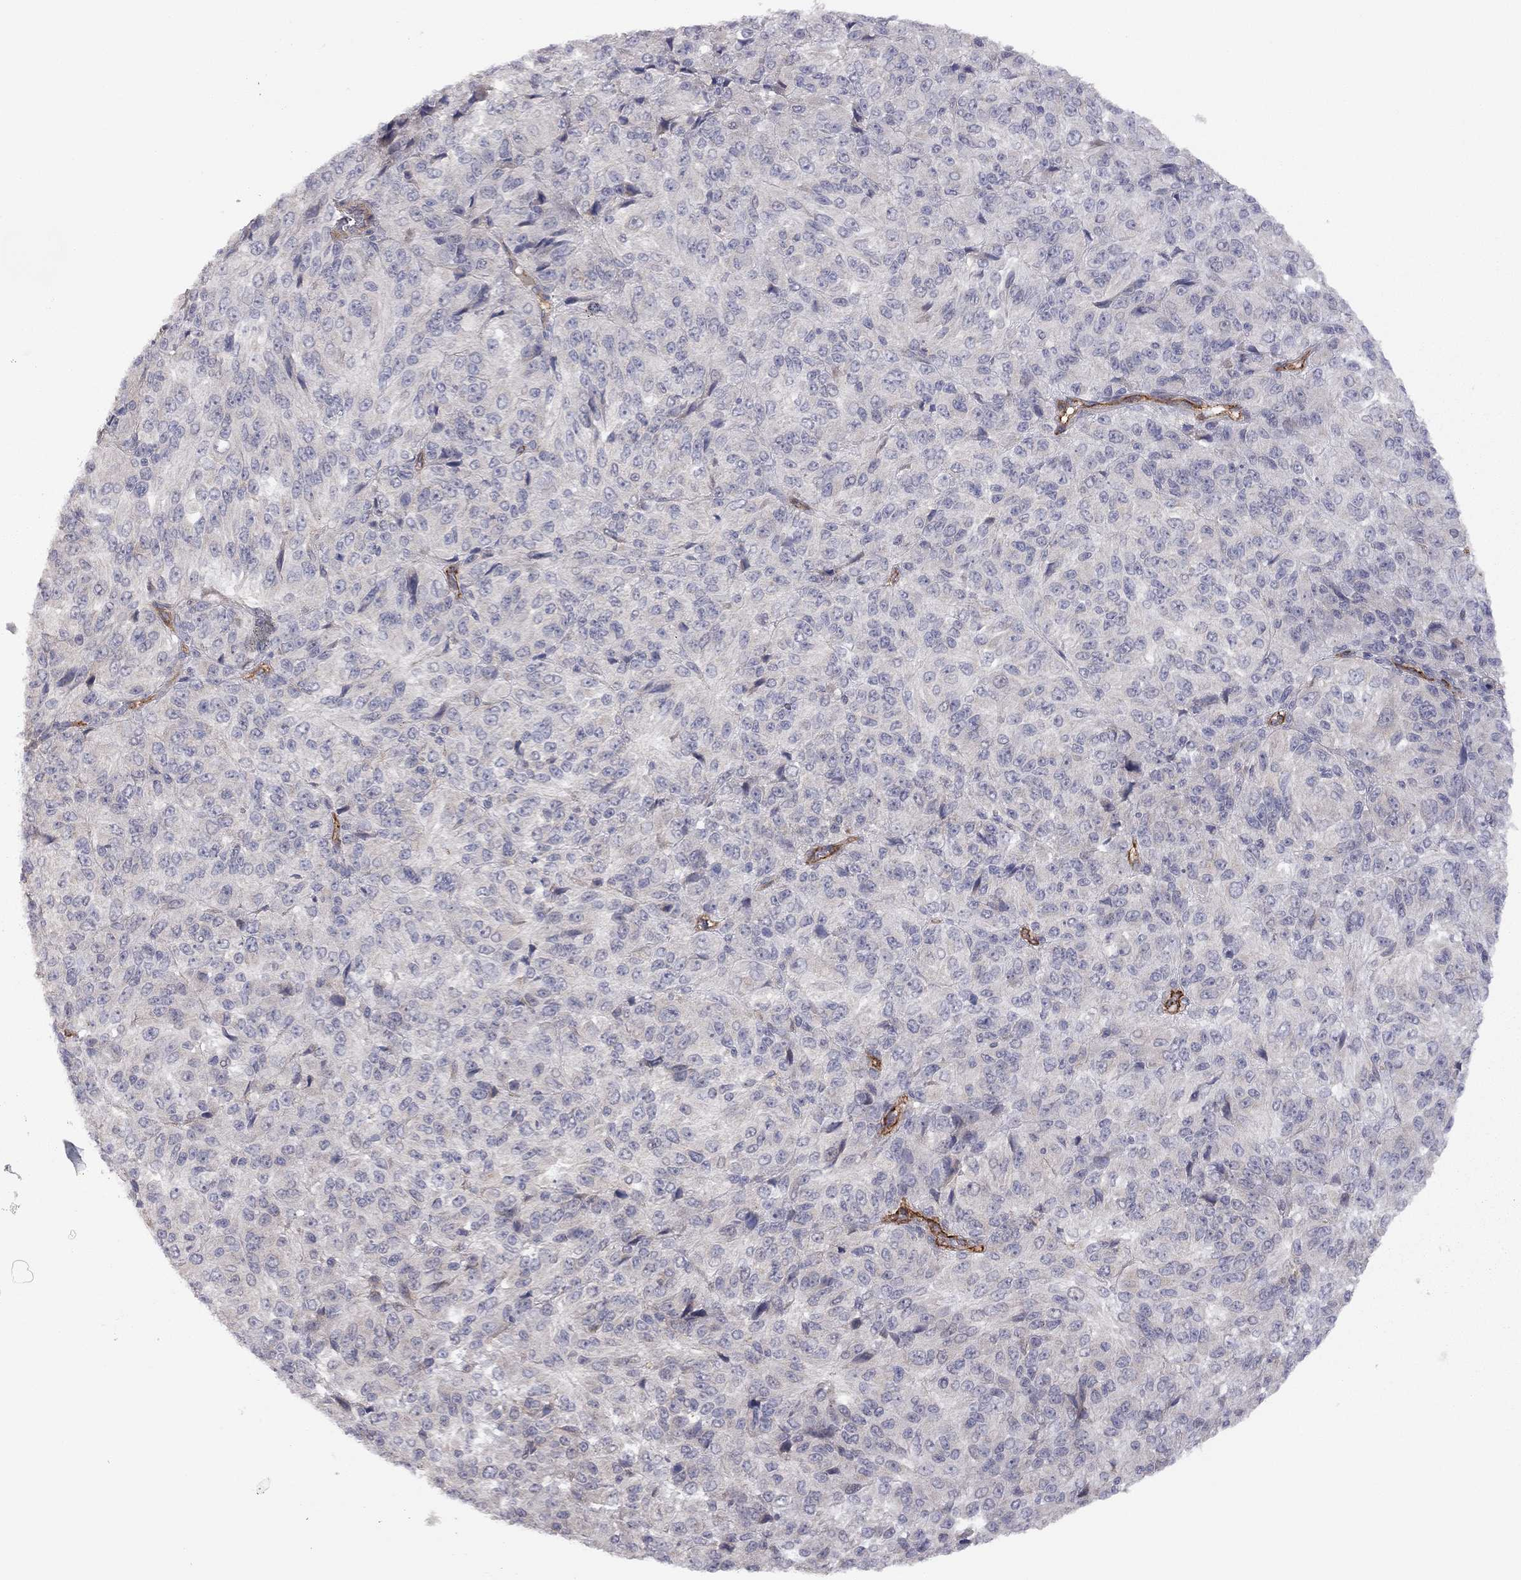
{"staining": {"intensity": "negative", "quantity": "none", "location": "none"}, "tissue": "melanoma", "cell_type": "Tumor cells", "image_type": "cancer", "snomed": [{"axis": "morphology", "description": "Malignant melanoma, Metastatic site"}, {"axis": "topography", "description": "Brain"}], "caption": "DAB (3,3'-diaminobenzidine) immunohistochemical staining of malignant melanoma (metastatic site) displays no significant positivity in tumor cells.", "gene": "EXOC3L2", "patient": {"sex": "female", "age": 56}}